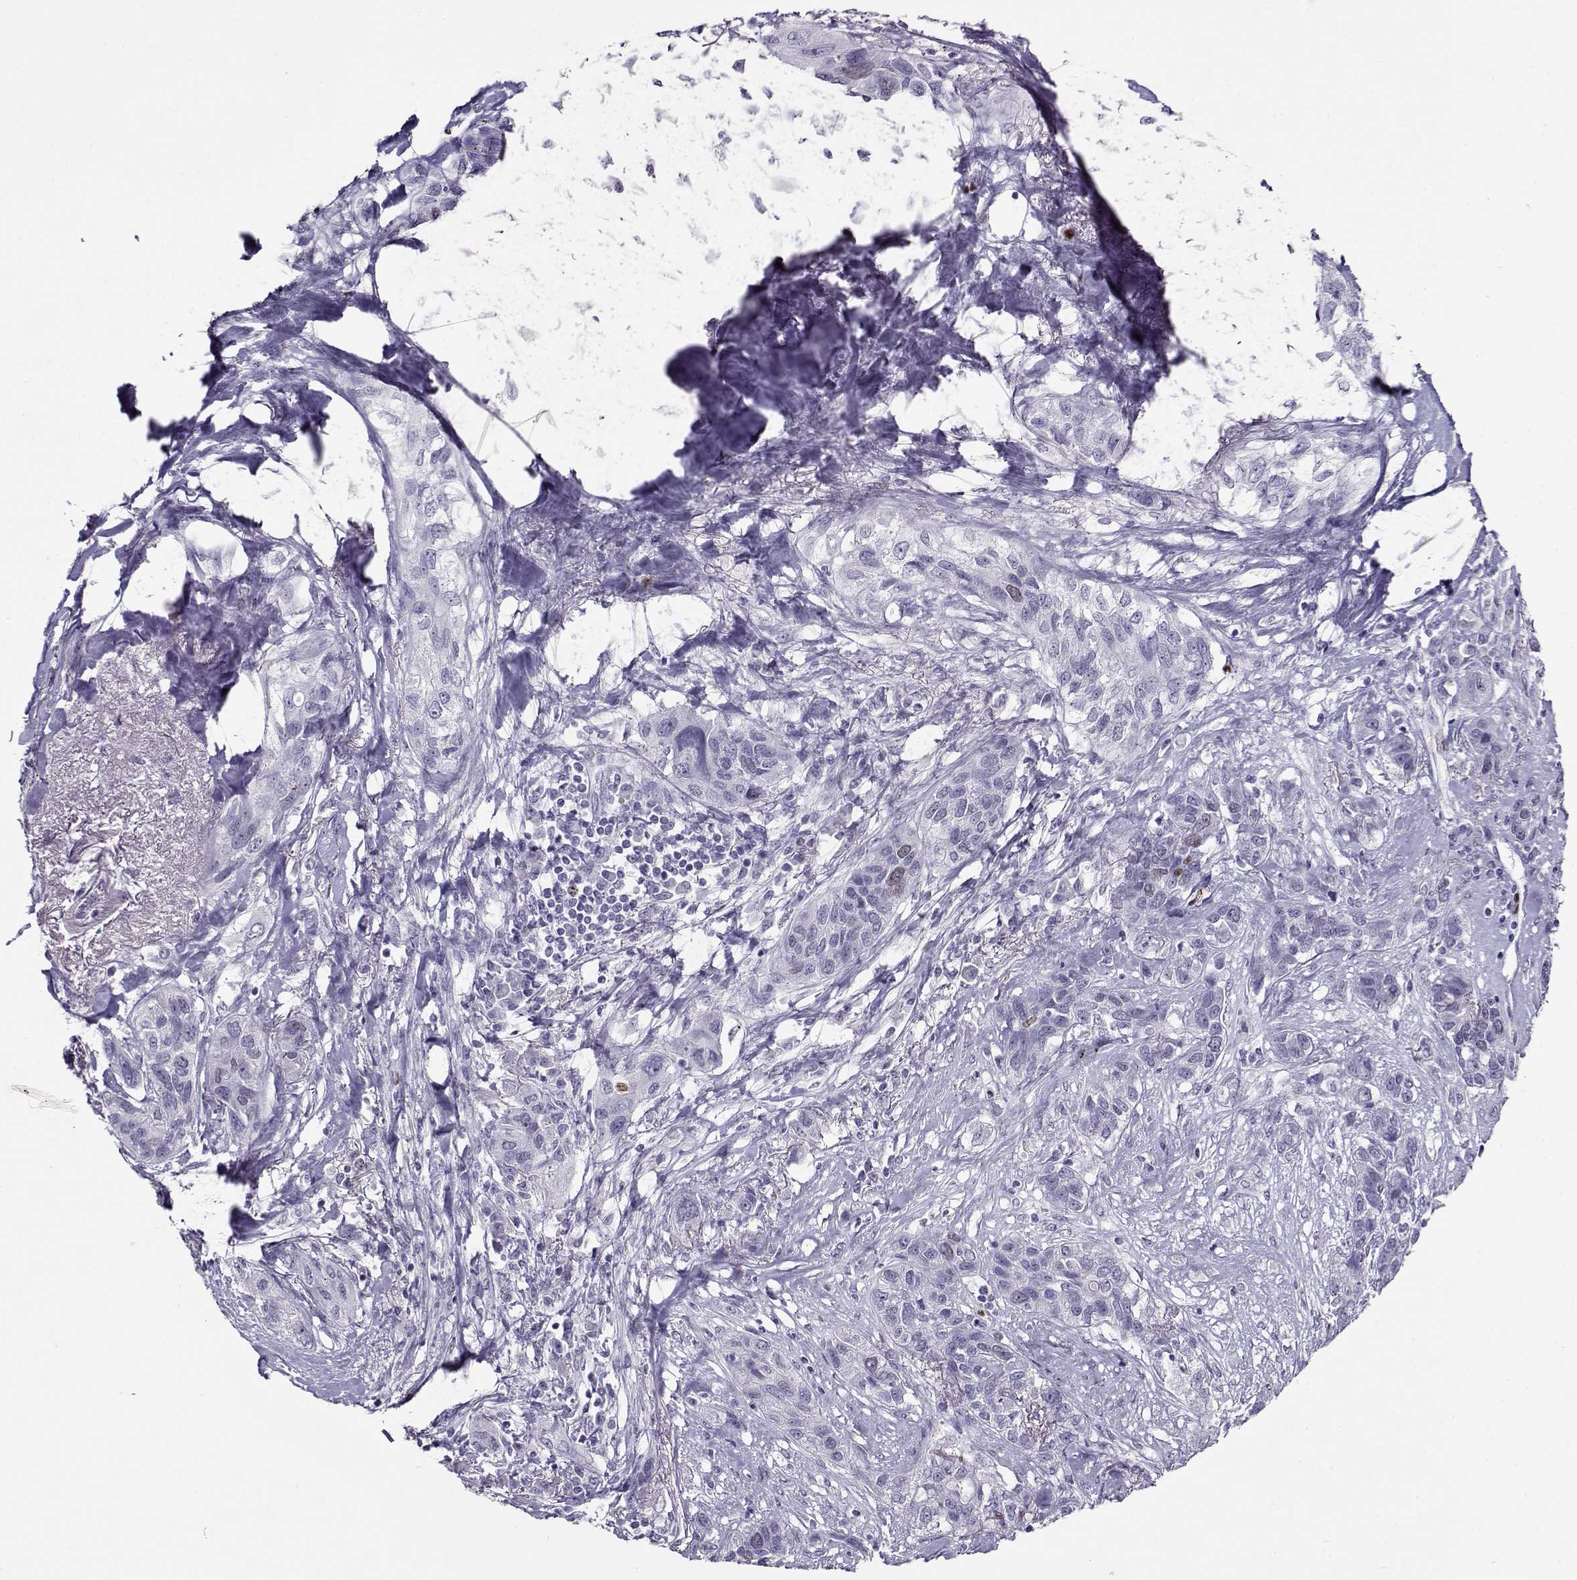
{"staining": {"intensity": "negative", "quantity": "none", "location": "none"}, "tissue": "lung cancer", "cell_type": "Tumor cells", "image_type": "cancer", "snomed": [{"axis": "morphology", "description": "Squamous cell carcinoma, NOS"}, {"axis": "topography", "description": "Lung"}], "caption": "Tumor cells are negative for brown protein staining in lung cancer. (DAB (3,3'-diaminobenzidine) IHC visualized using brightfield microscopy, high magnification).", "gene": "NPW", "patient": {"sex": "female", "age": 70}}